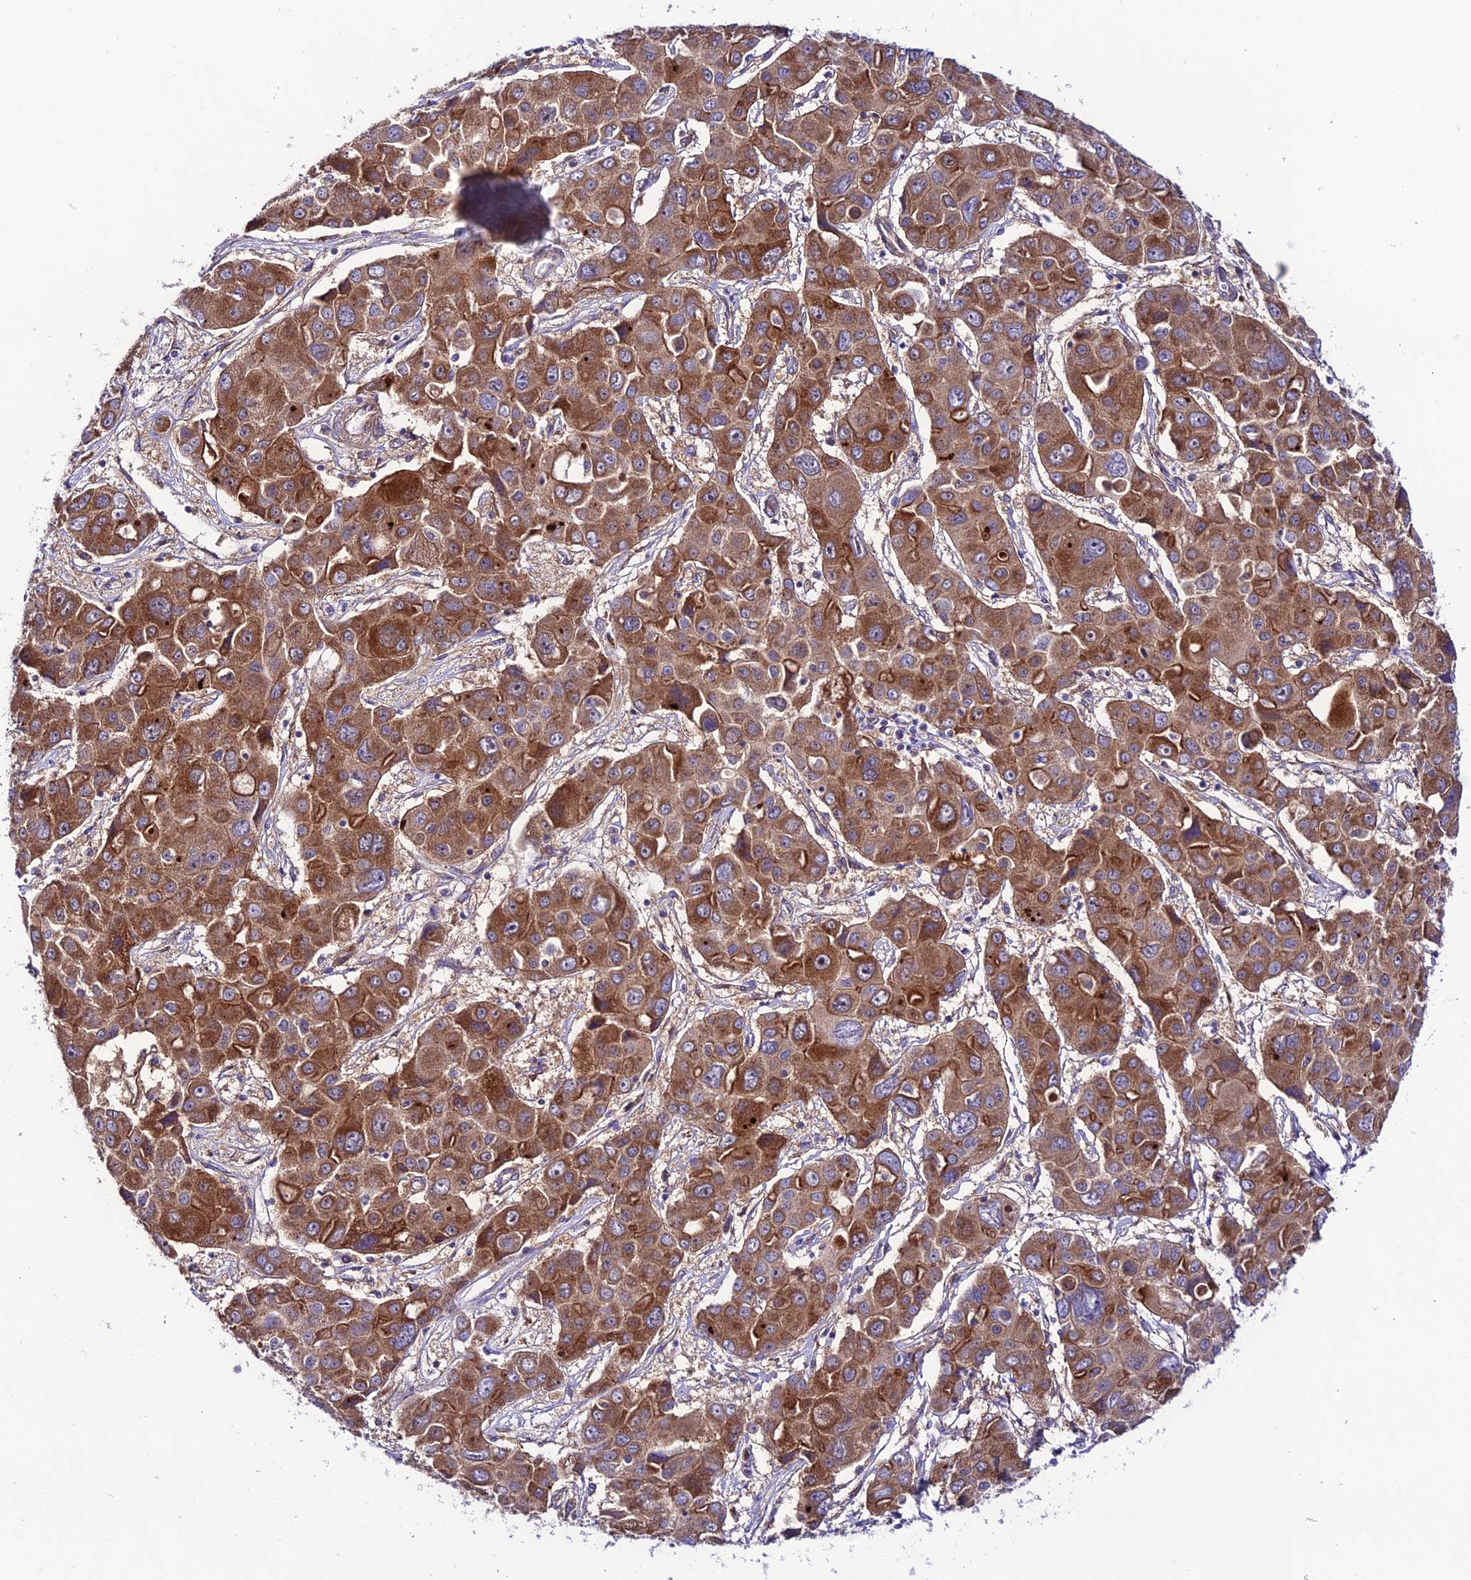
{"staining": {"intensity": "strong", "quantity": ">75%", "location": "cytoplasmic/membranous"}, "tissue": "liver cancer", "cell_type": "Tumor cells", "image_type": "cancer", "snomed": [{"axis": "morphology", "description": "Cholangiocarcinoma"}, {"axis": "topography", "description": "Liver"}], "caption": "Brown immunohistochemical staining in liver cancer (cholangiocarcinoma) demonstrates strong cytoplasmic/membranous positivity in about >75% of tumor cells.", "gene": "LACTB2", "patient": {"sex": "male", "age": 67}}